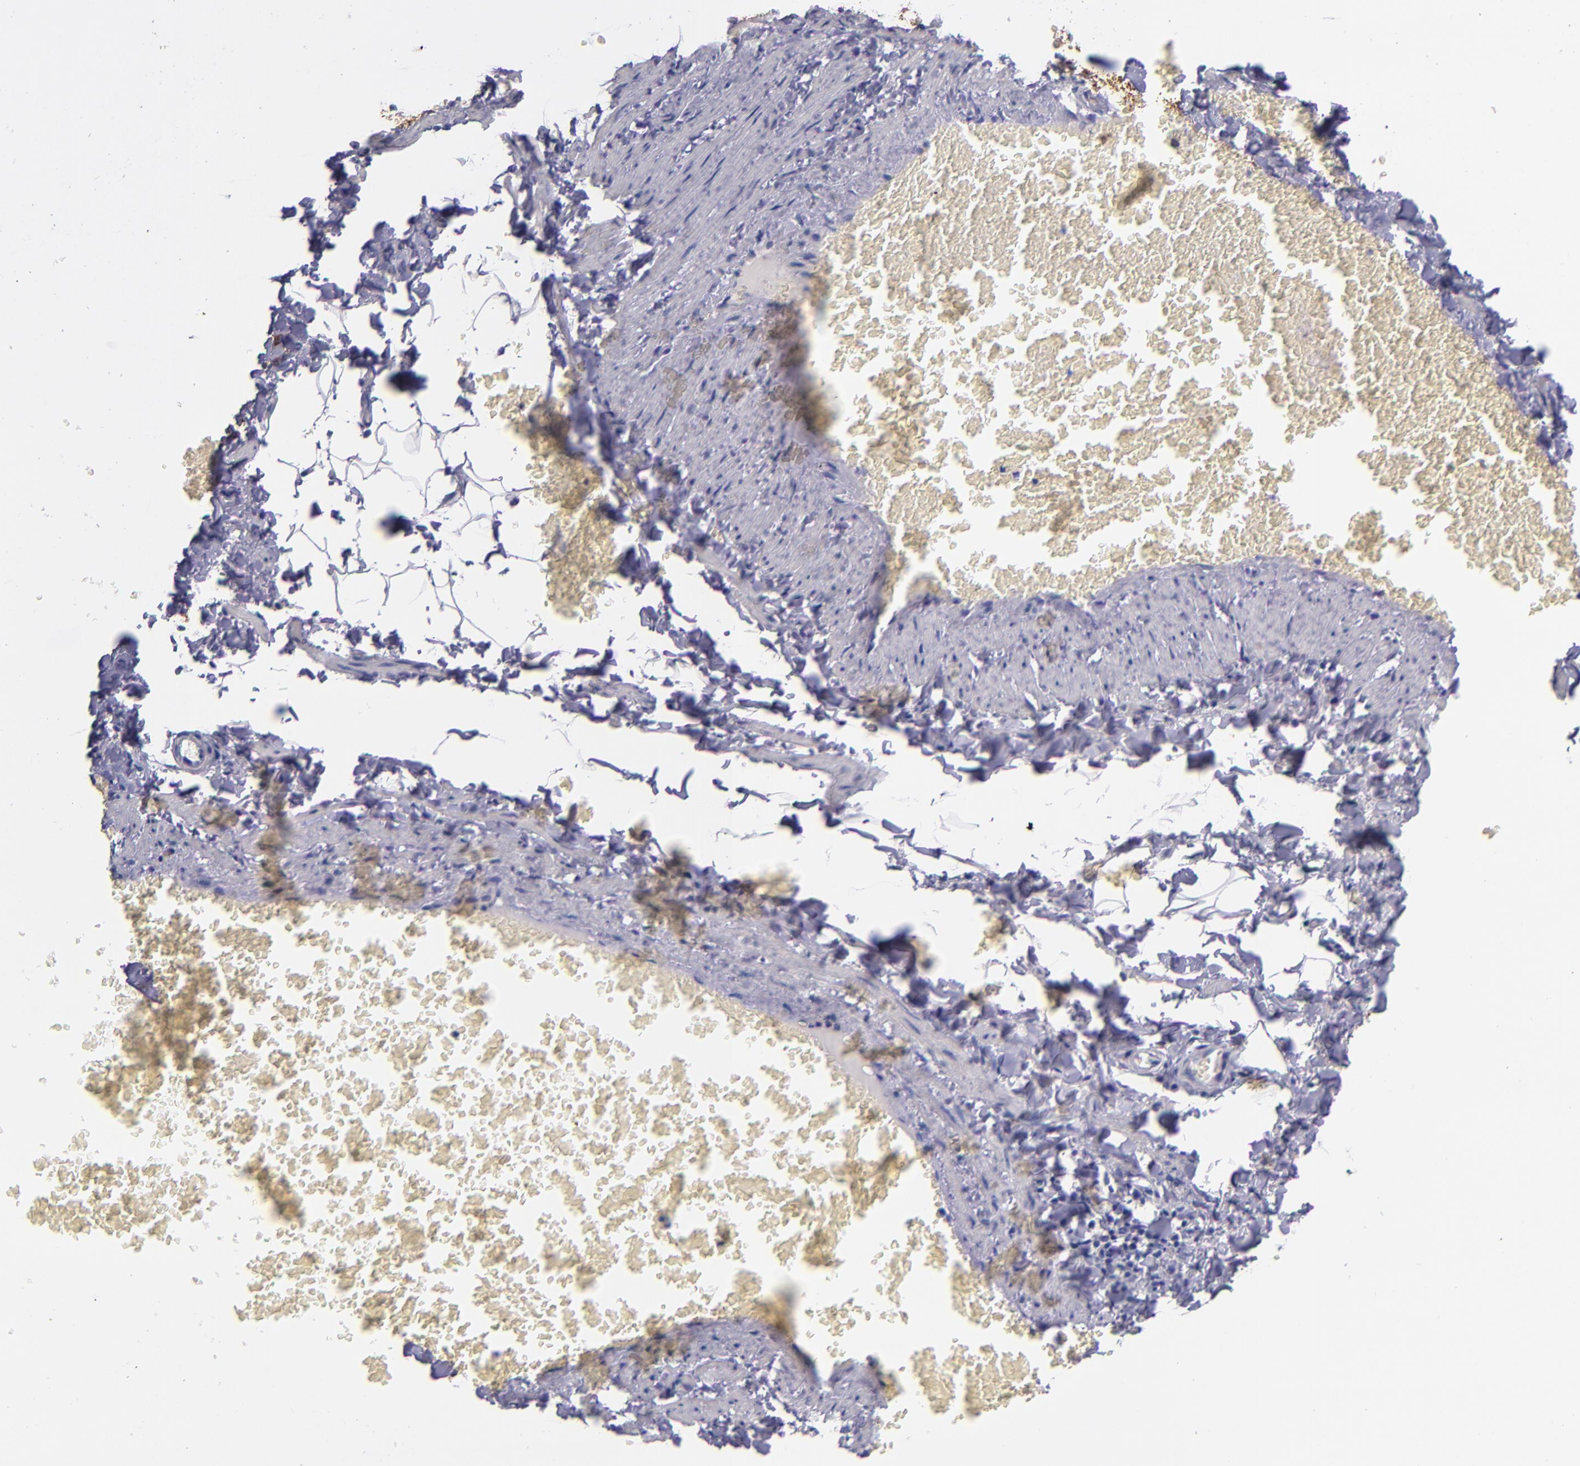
{"staining": {"intensity": "negative", "quantity": "none", "location": "none"}, "tissue": "adipose tissue", "cell_type": "Adipocytes", "image_type": "normal", "snomed": [{"axis": "morphology", "description": "Normal tissue, NOS"}, {"axis": "topography", "description": "Vascular tissue"}], "caption": "Immunohistochemistry histopathology image of benign human adipose tissue stained for a protein (brown), which displays no positivity in adipocytes.", "gene": "SV2A", "patient": {"sex": "male", "age": 41}}